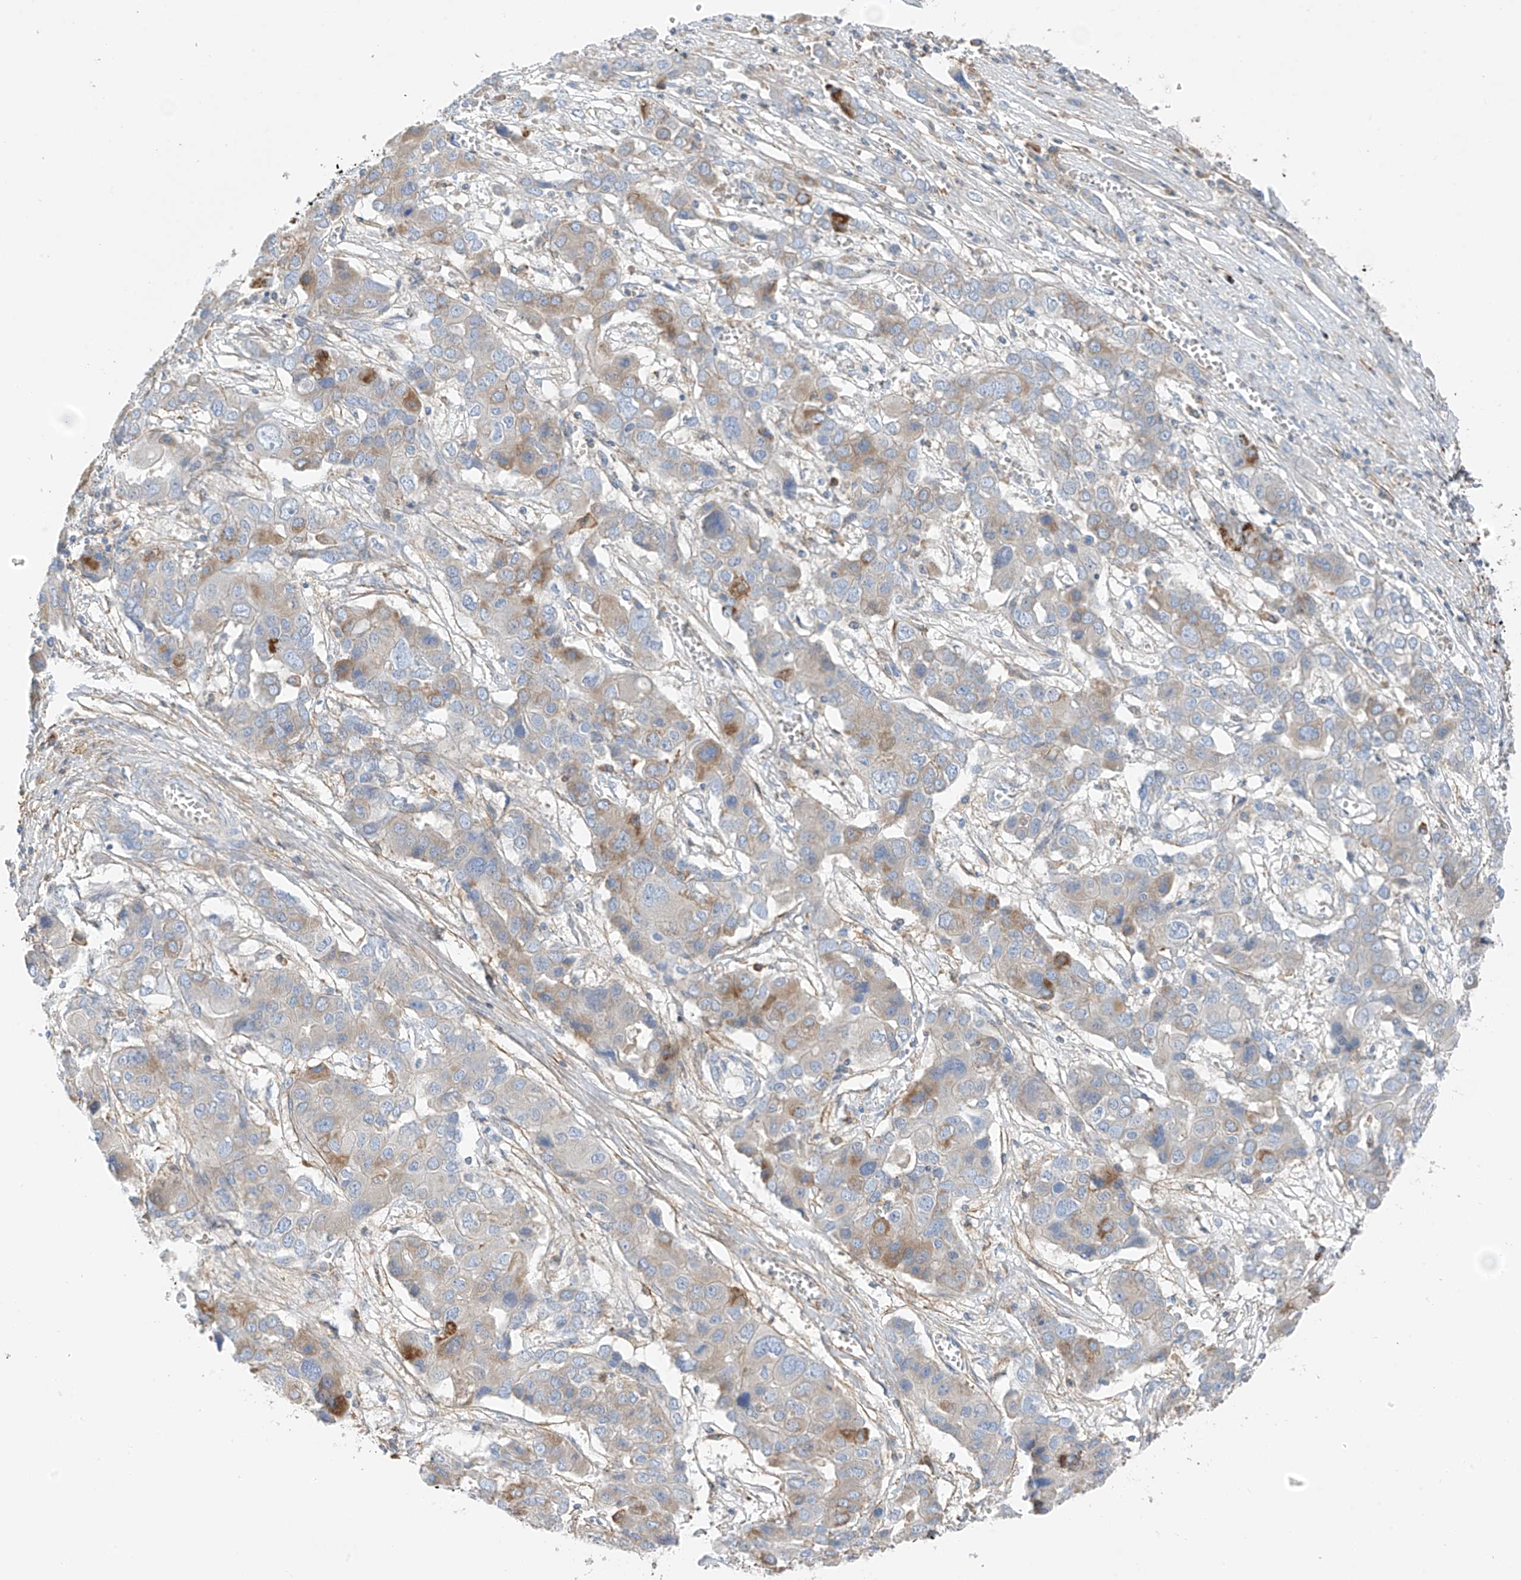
{"staining": {"intensity": "moderate", "quantity": "<25%", "location": "cytoplasmic/membranous"}, "tissue": "liver cancer", "cell_type": "Tumor cells", "image_type": "cancer", "snomed": [{"axis": "morphology", "description": "Cholangiocarcinoma"}, {"axis": "topography", "description": "Liver"}], "caption": "Tumor cells reveal moderate cytoplasmic/membranous staining in approximately <25% of cells in liver cancer (cholangiocarcinoma). The staining is performed using DAB brown chromogen to label protein expression. The nuclei are counter-stained blue using hematoxylin.", "gene": "NALCN", "patient": {"sex": "male", "age": 67}}